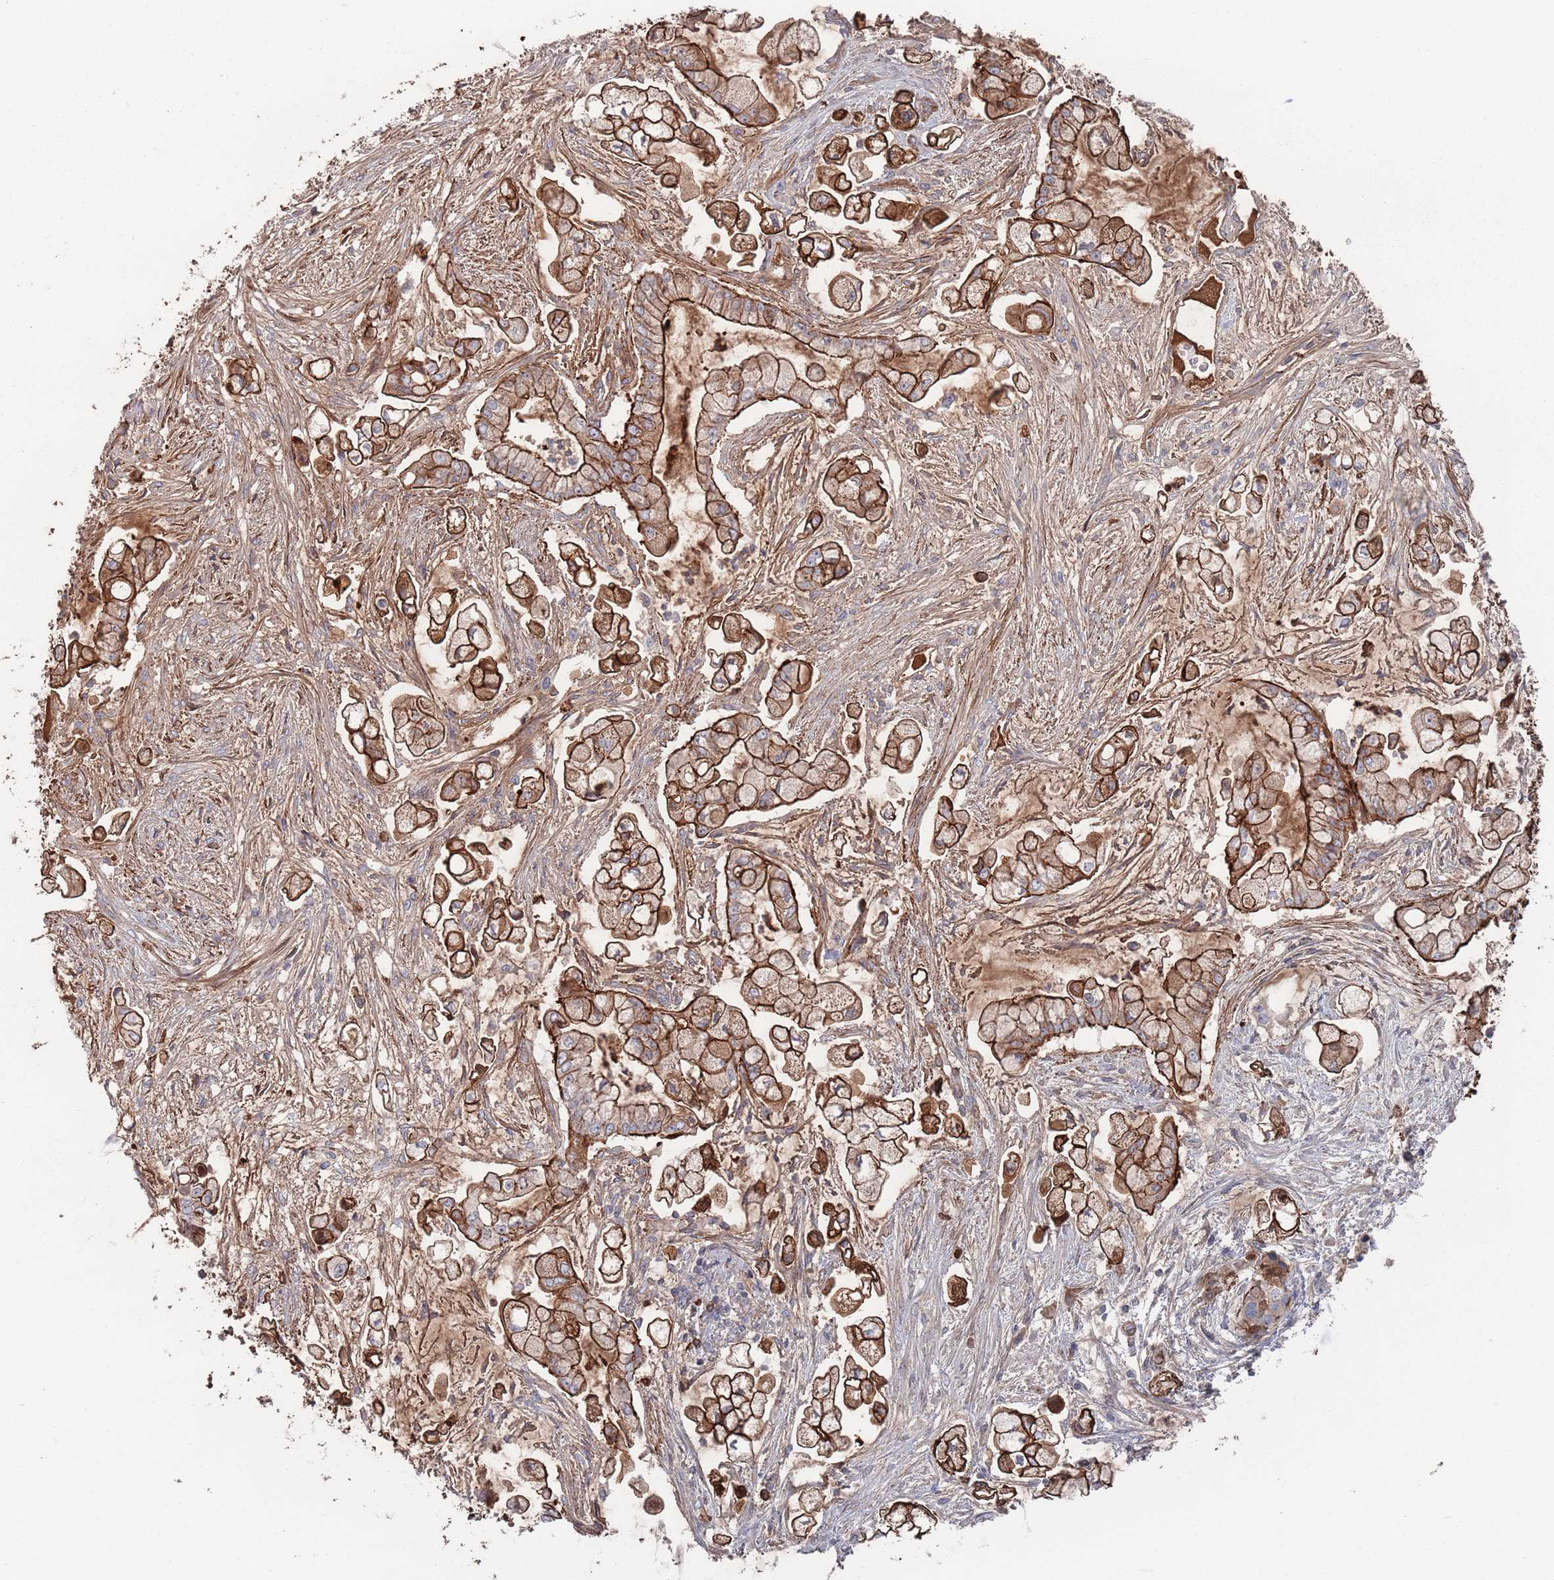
{"staining": {"intensity": "strong", "quantity": ">75%", "location": "cytoplasmic/membranous"}, "tissue": "pancreatic cancer", "cell_type": "Tumor cells", "image_type": "cancer", "snomed": [{"axis": "morphology", "description": "Adenocarcinoma, NOS"}, {"axis": "topography", "description": "Pancreas"}], "caption": "This histopathology image reveals immunohistochemistry staining of human pancreatic cancer (adenocarcinoma), with high strong cytoplasmic/membranous positivity in about >75% of tumor cells.", "gene": "PLEKHA4", "patient": {"sex": "female", "age": 69}}